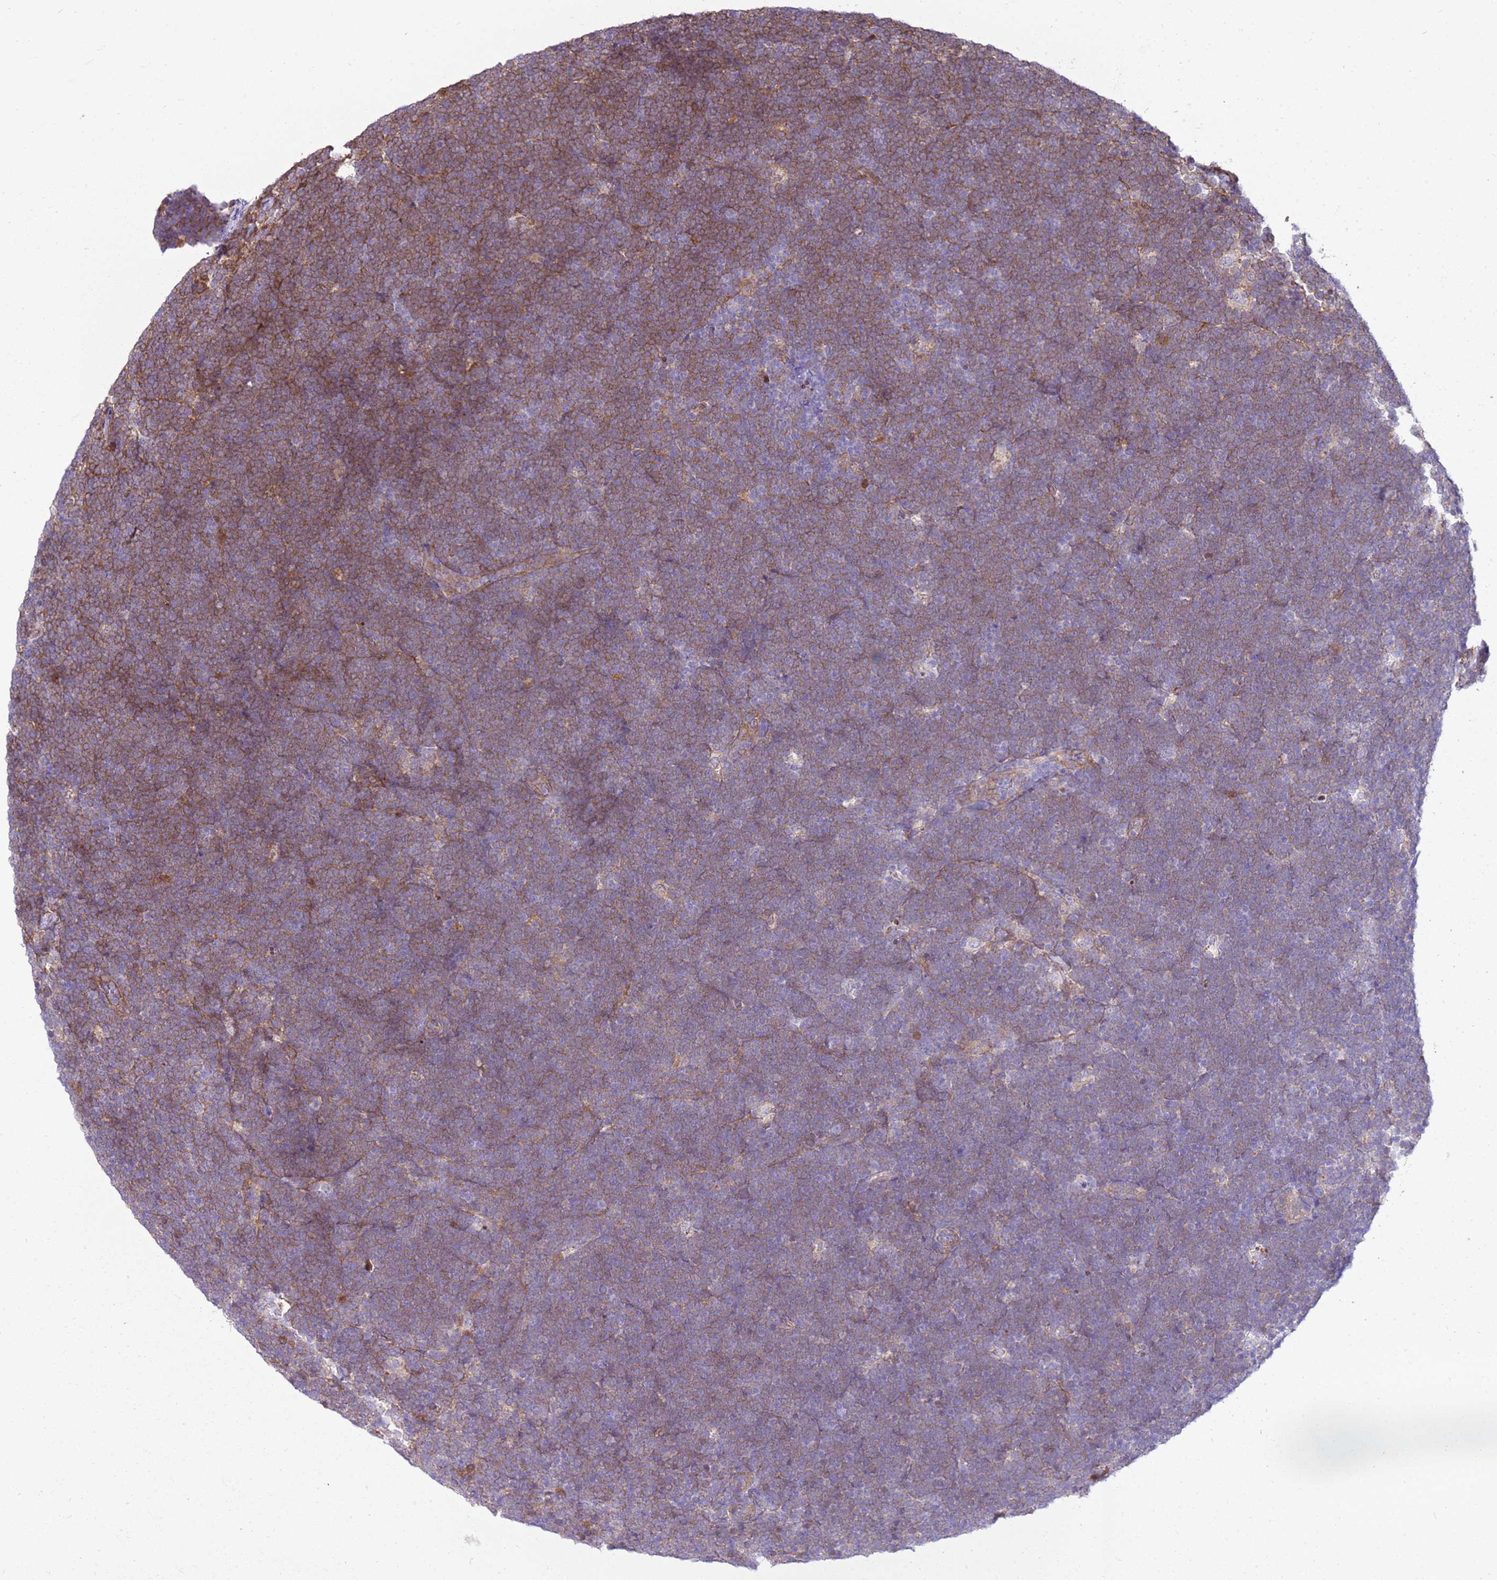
{"staining": {"intensity": "moderate", "quantity": "25%-75%", "location": "cytoplasmic/membranous"}, "tissue": "lymphoma", "cell_type": "Tumor cells", "image_type": "cancer", "snomed": [{"axis": "morphology", "description": "Malignant lymphoma, non-Hodgkin's type, High grade"}, {"axis": "topography", "description": "Lymph node"}], "caption": "Malignant lymphoma, non-Hodgkin's type (high-grade) stained with immunohistochemistry shows moderate cytoplasmic/membranous expression in approximately 25%-75% of tumor cells.", "gene": "YWHAE", "patient": {"sex": "male", "age": 13}}